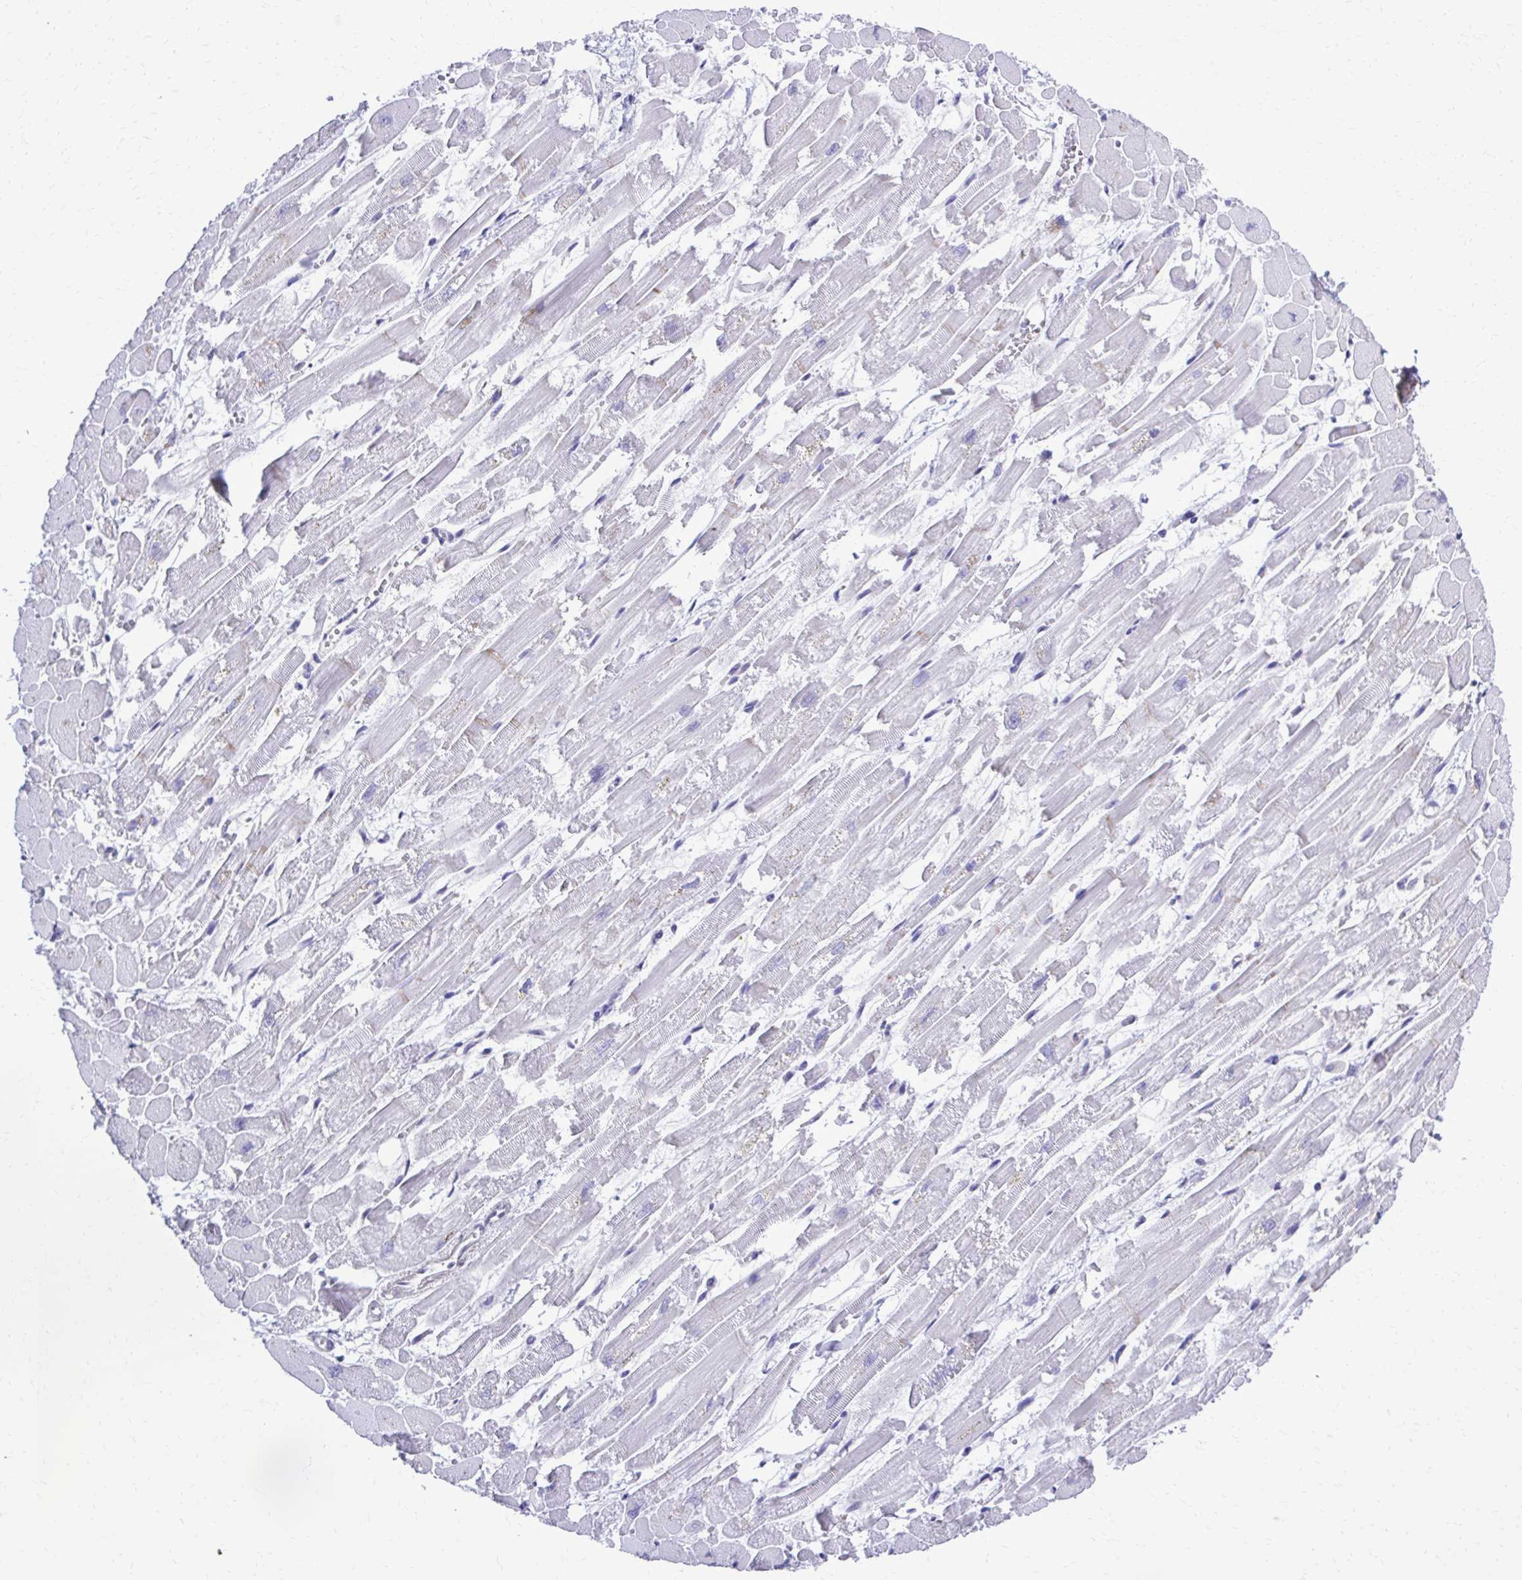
{"staining": {"intensity": "negative", "quantity": "none", "location": "none"}, "tissue": "heart muscle", "cell_type": "Cardiomyocytes", "image_type": "normal", "snomed": [{"axis": "morphology", "description": "Normal tissue, NOS"}, {"axis": "topography", "description": "Heart"}], "caption": "An immunohistochemistry image of benign heart muscle is shown. There is no staining in cardiomyocytes of heart muscle.", "gene": "RASL11B", "patient": {"sex": "female", "age": 52}}